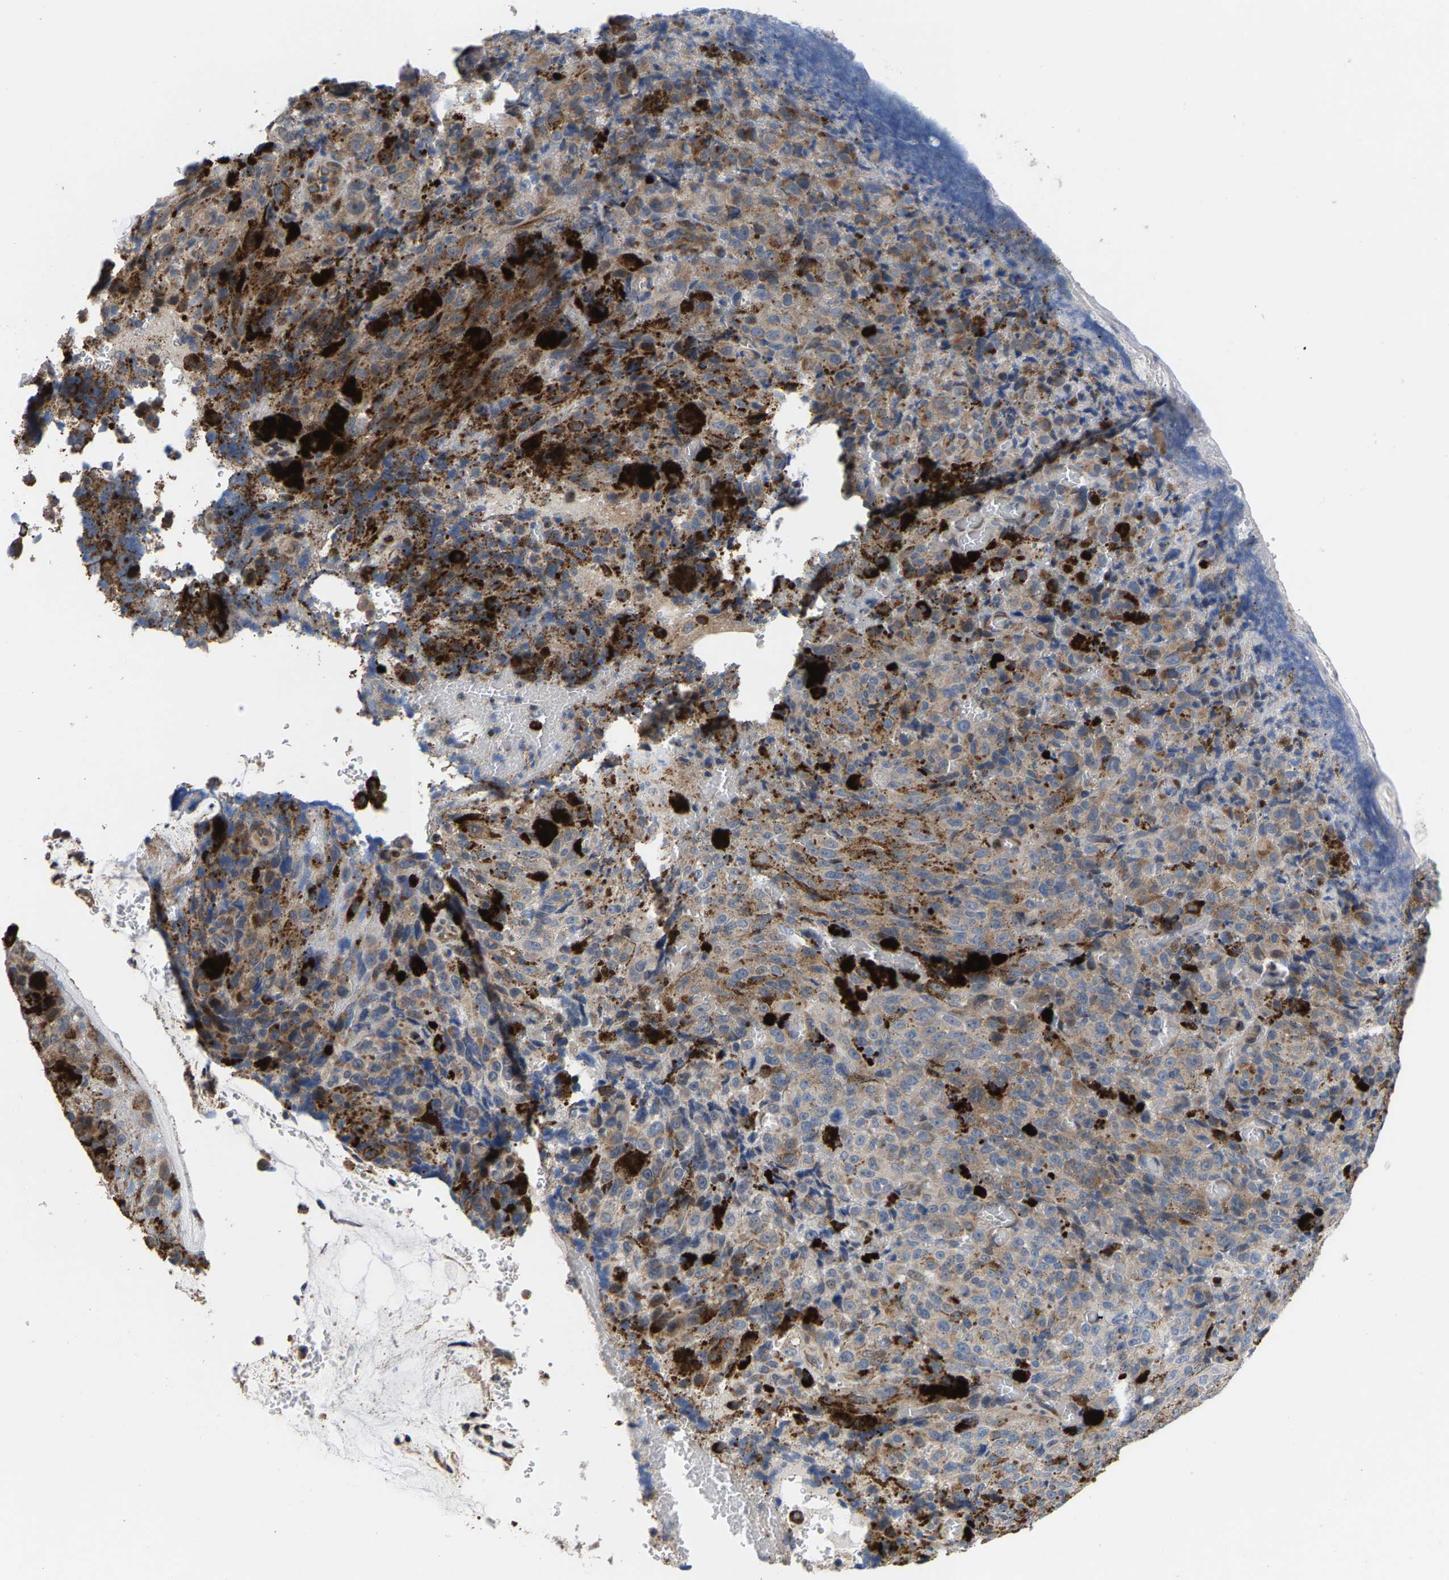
{"staining": {"intensity": "weak", "quantity": "25%-75%", "location": "cytoplasmic/membranous"}, "tissue": "melanoma", "cell_type": "Tumor cells", "image_type": "cancer", "snomed": [{"axis": "morphology", "description": "Malignant melanoma, NOS"}, {"axis": "topography", "description": "Rectum"}], "caption": "Weak cytoplasmic/membranous protein expression is seen in approximately 25%-75% of tumor cells in melanoma. Nuclei are stained in blue.", "gene": "TDRKH", "patient": {"sex": "female", "age": 81}}